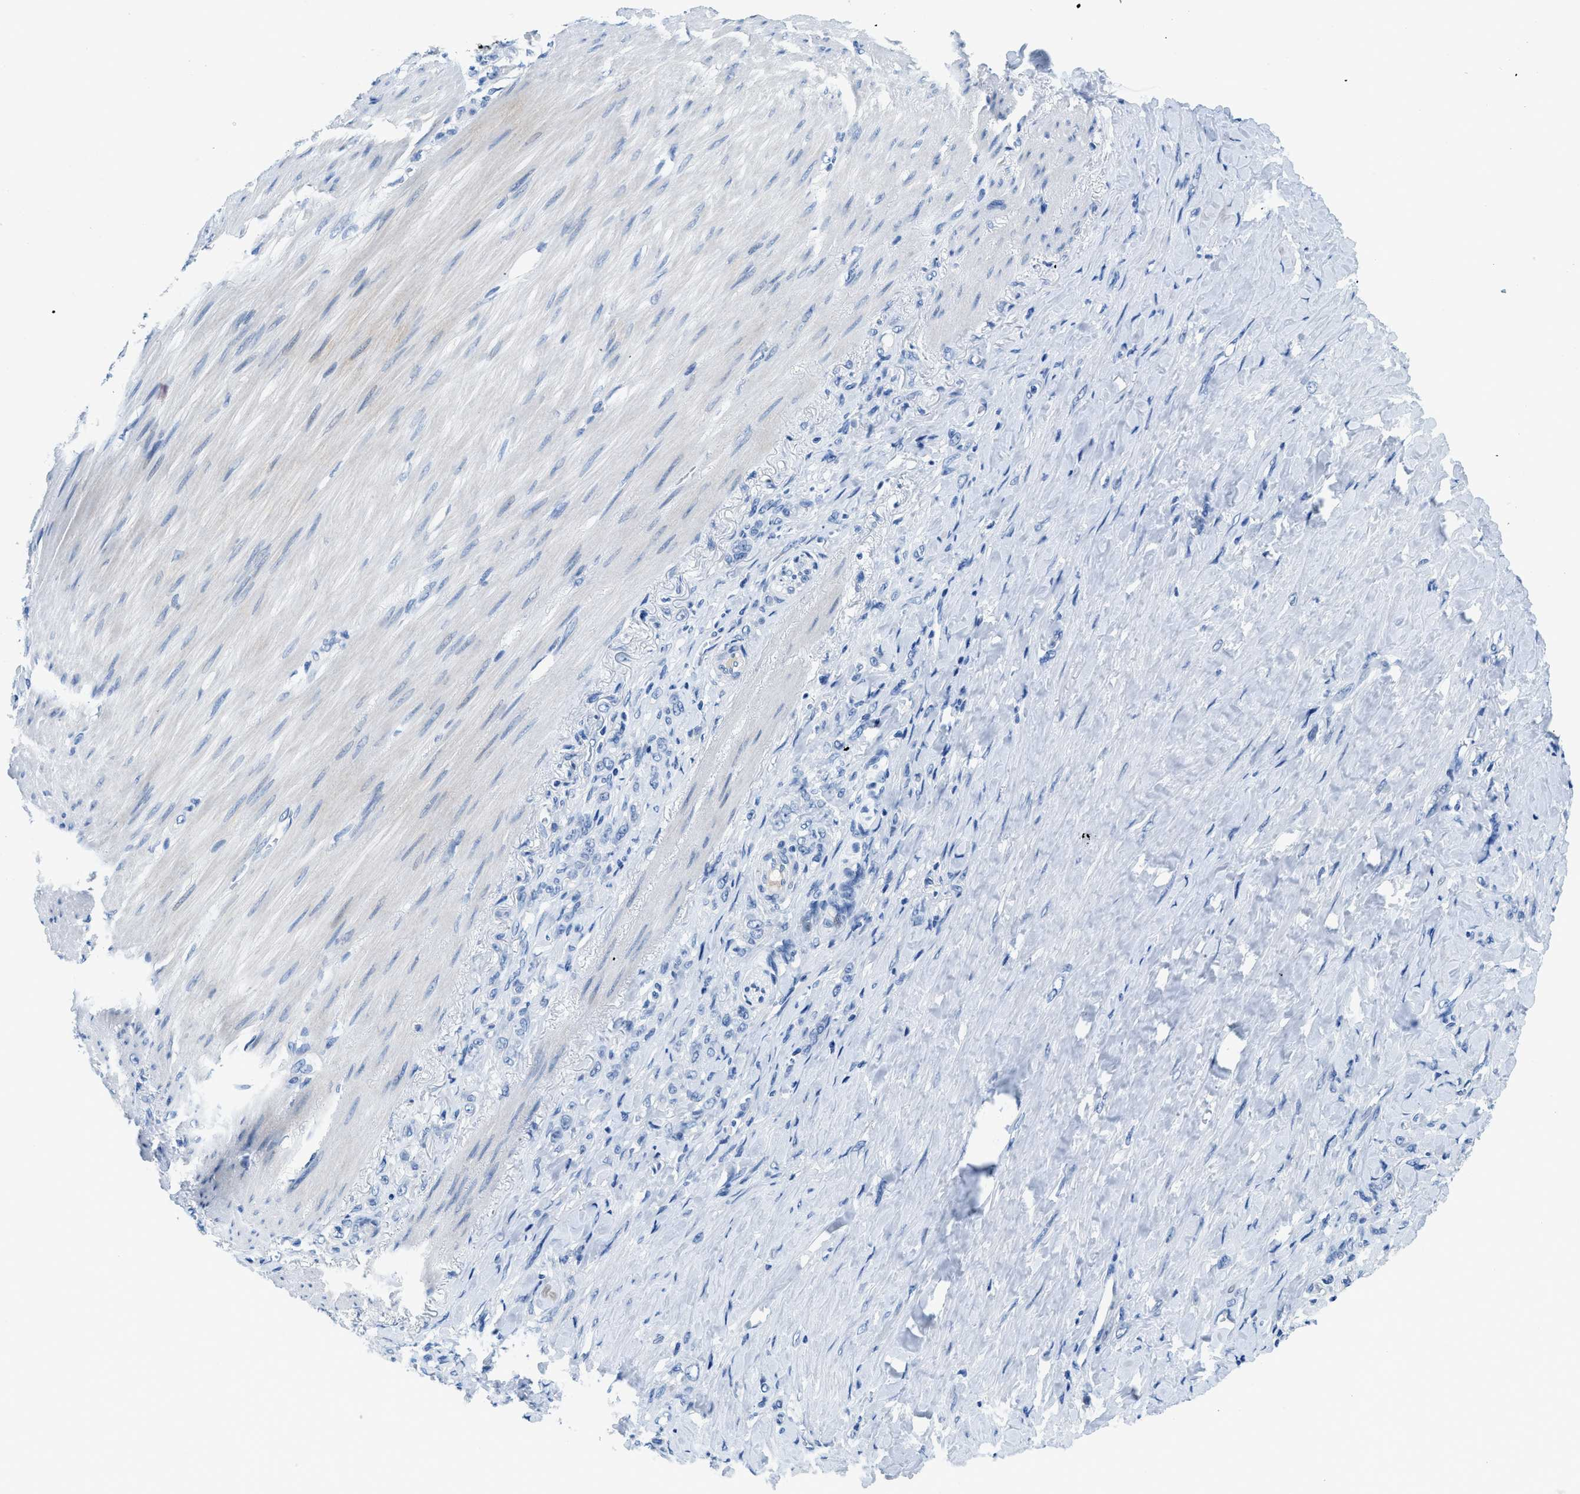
{"staining": {"intensity": "negative", "quantity": "none", "location": "none"}, "tissue": "stomach cancer", "cell_type": "Tumor cells", "image_type": "cancer", "snomed": [{"axis": "morphology", "description": "Adenocarcinoma, NOS"}, {"axis": "topography", "description": "Stomach"}], "caption": "The photomicrograph shows no staining of tumor cells in stomach adenocarcinoma.", "gene": "MBL2", "patient": {"sex": "male", "age": 82}}